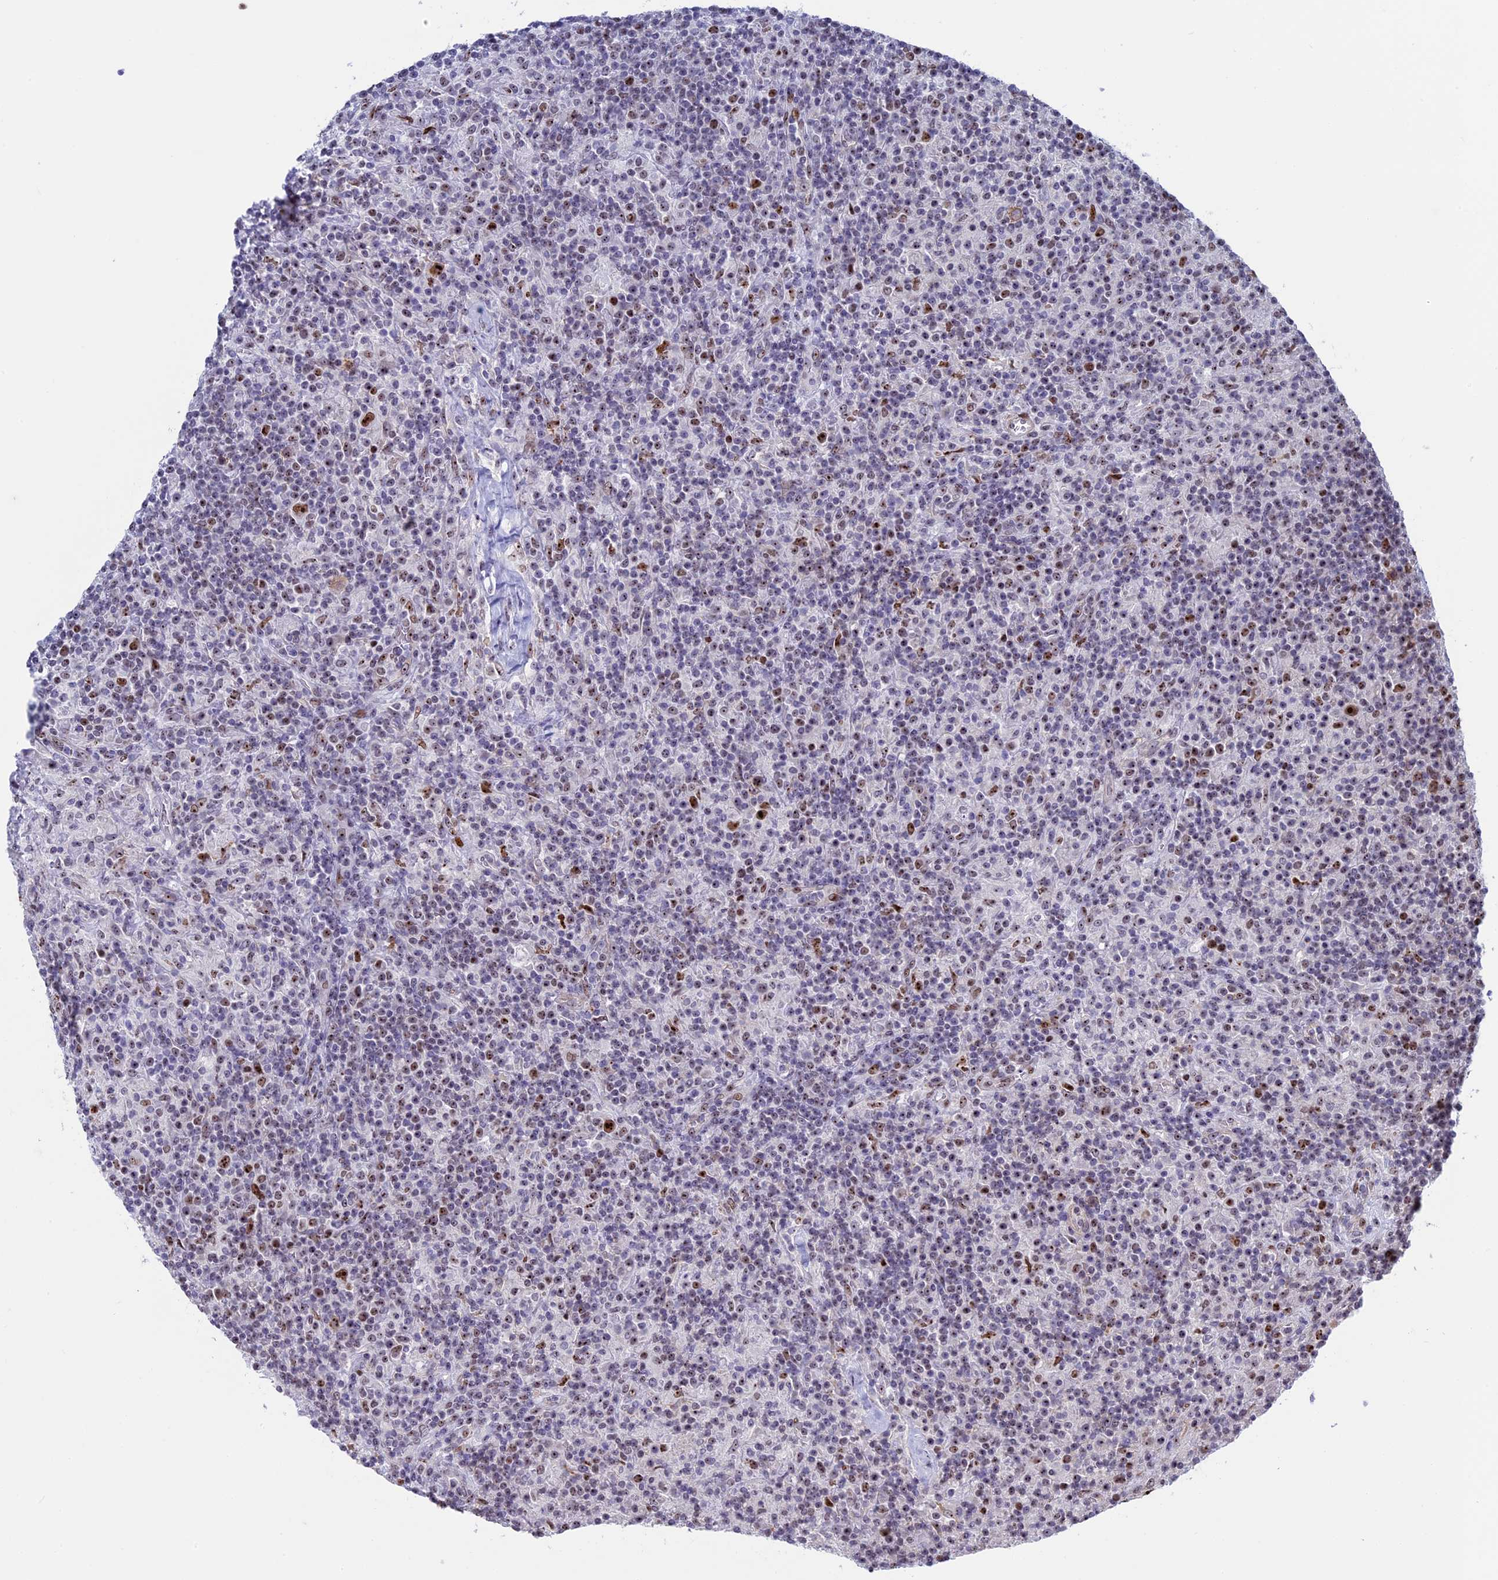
{"staining": {"intensity": "strong", "quantity": ">75%", "location": "nuclear"}, "tissue": "lymphoma", "cell_type": "Tumor cells", "image_type": "cancer", "snomed": [{"axis": "morphology", "description": "Hodgkin's disease, NOS"}, {"axis": "topography", "description": "Lymph node"}], "caption": "Hodgkin's disease stained with a protein marker shows strong staining in tumor cells.", "gene": "CCDC86", "patient": {"sex": "male", "age": 70}}